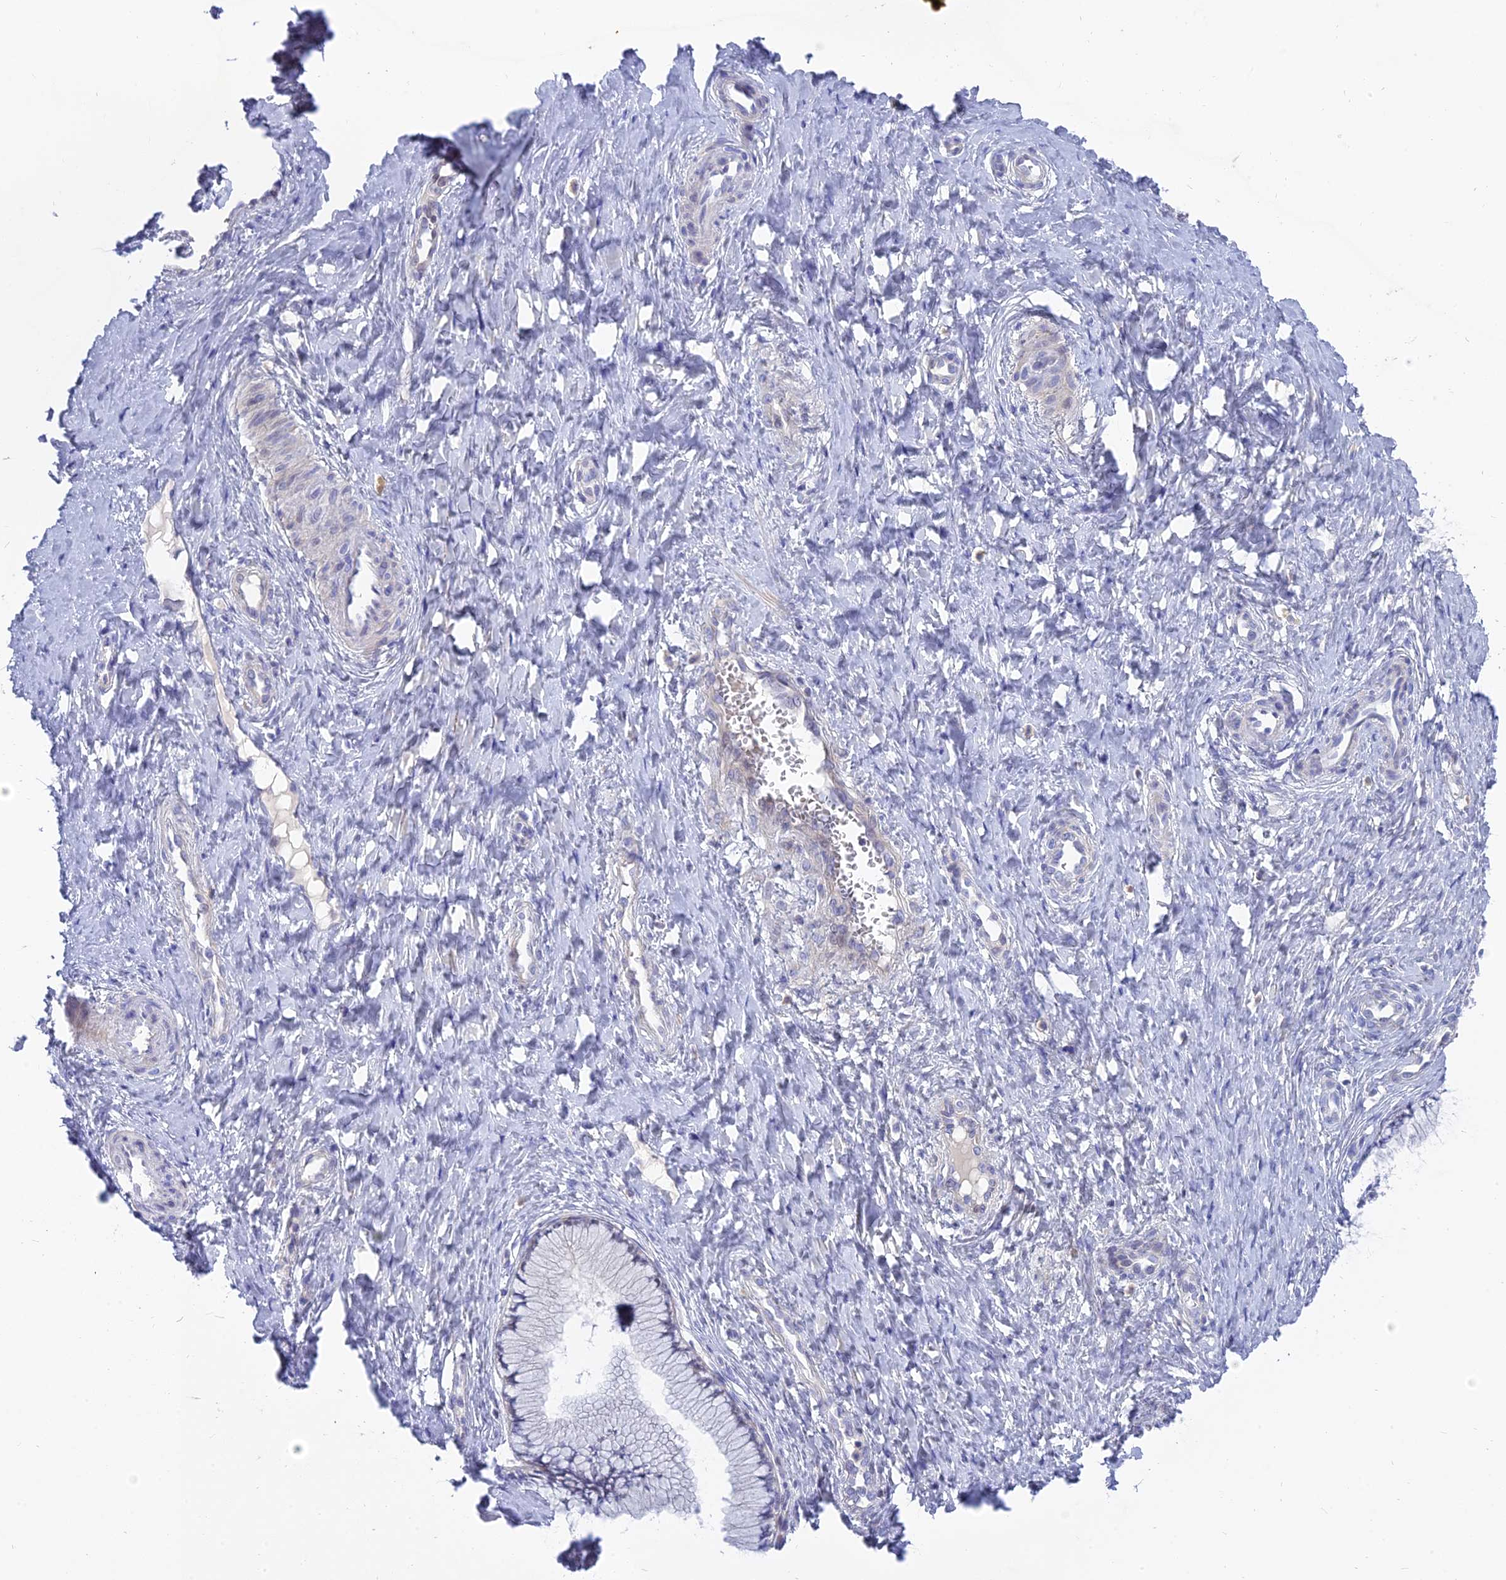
{"staining": {"intensity": "weak", "quantity": "<25%", "location": "cytoplasmic/membranous"}, "tissue": "cervix", "cell_type": "Glandular cells", "image_type": "normal", "snomed": [{"axis": "morphology", "description": "Normal tissue, NOS"}, {"axis": "topography", "description": "Cervix"}], "caption": "This is a micrograph of IHC staining of unremarkable cervix, which shows no positivity in glandular cells. The staining was performed using DAB to visualize the protein expression in brown, while the nuclei were stained in blue with hematoxylin (Magnification: 20x).", "gene": "MBD3L1", "patient": {"sex": "female", "age": 36}}